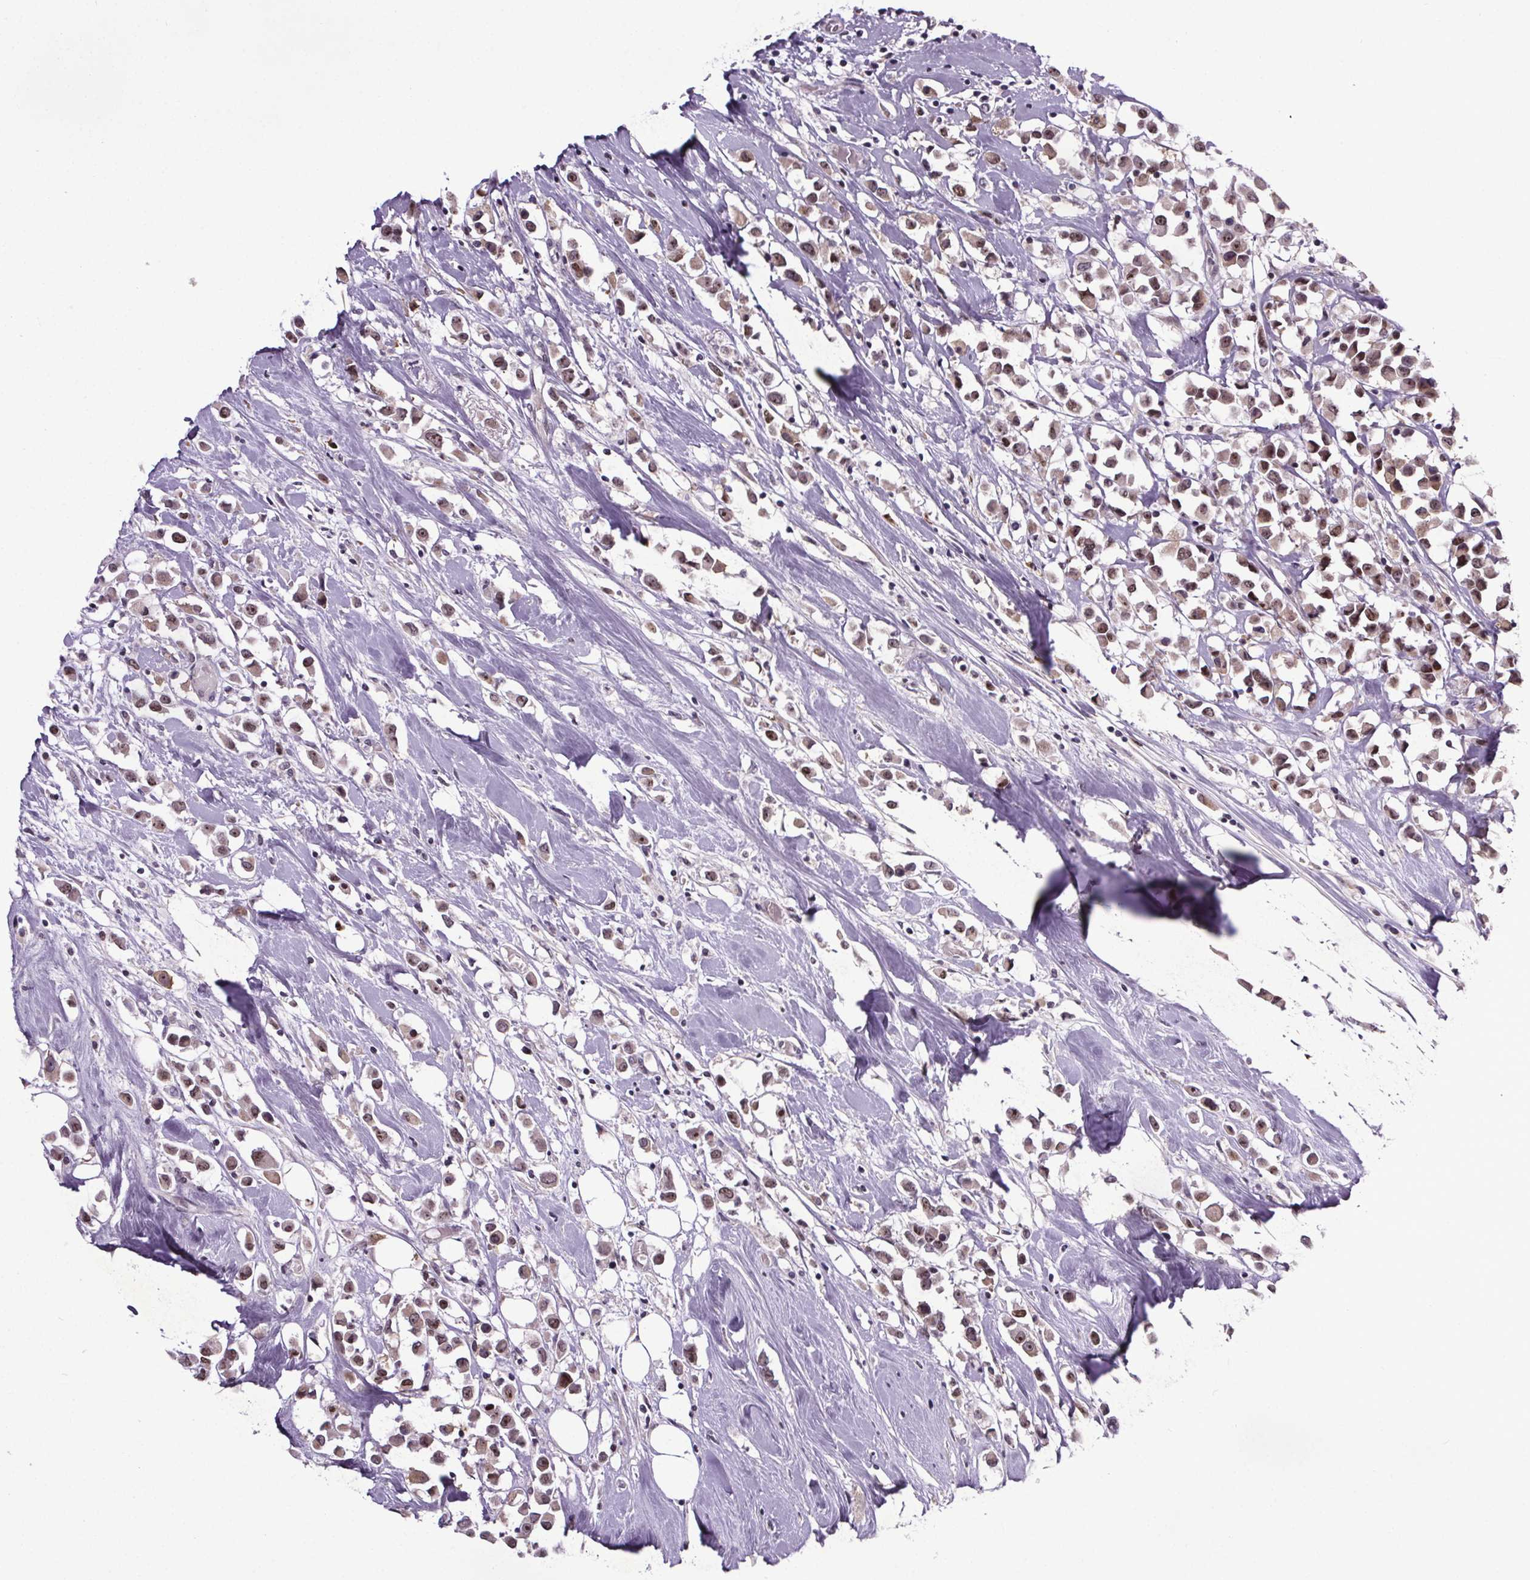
{"staining": {"intensity": "moderate", "quantity": ">75%", "location": "nuclear"}, "tissue": "breast cancer", "cell_type": "Tumor cells", "image_type": "cancer", "snomed": [{"axis": "morphology", "description": "Duct carcinoma"}, {"axis": "topography", "description": "Breast"}], "caption": "High-power microscopy captured an immunohistochemistry (IHC) histopathology image of intraductal carcinoma (breast), revealing moderate nuclear positivity in approximately >75% of tumor cells. Nuclei are stained in blue.", "gene": "ATMIN", "patient": {"sex": "female", "age": 61}}